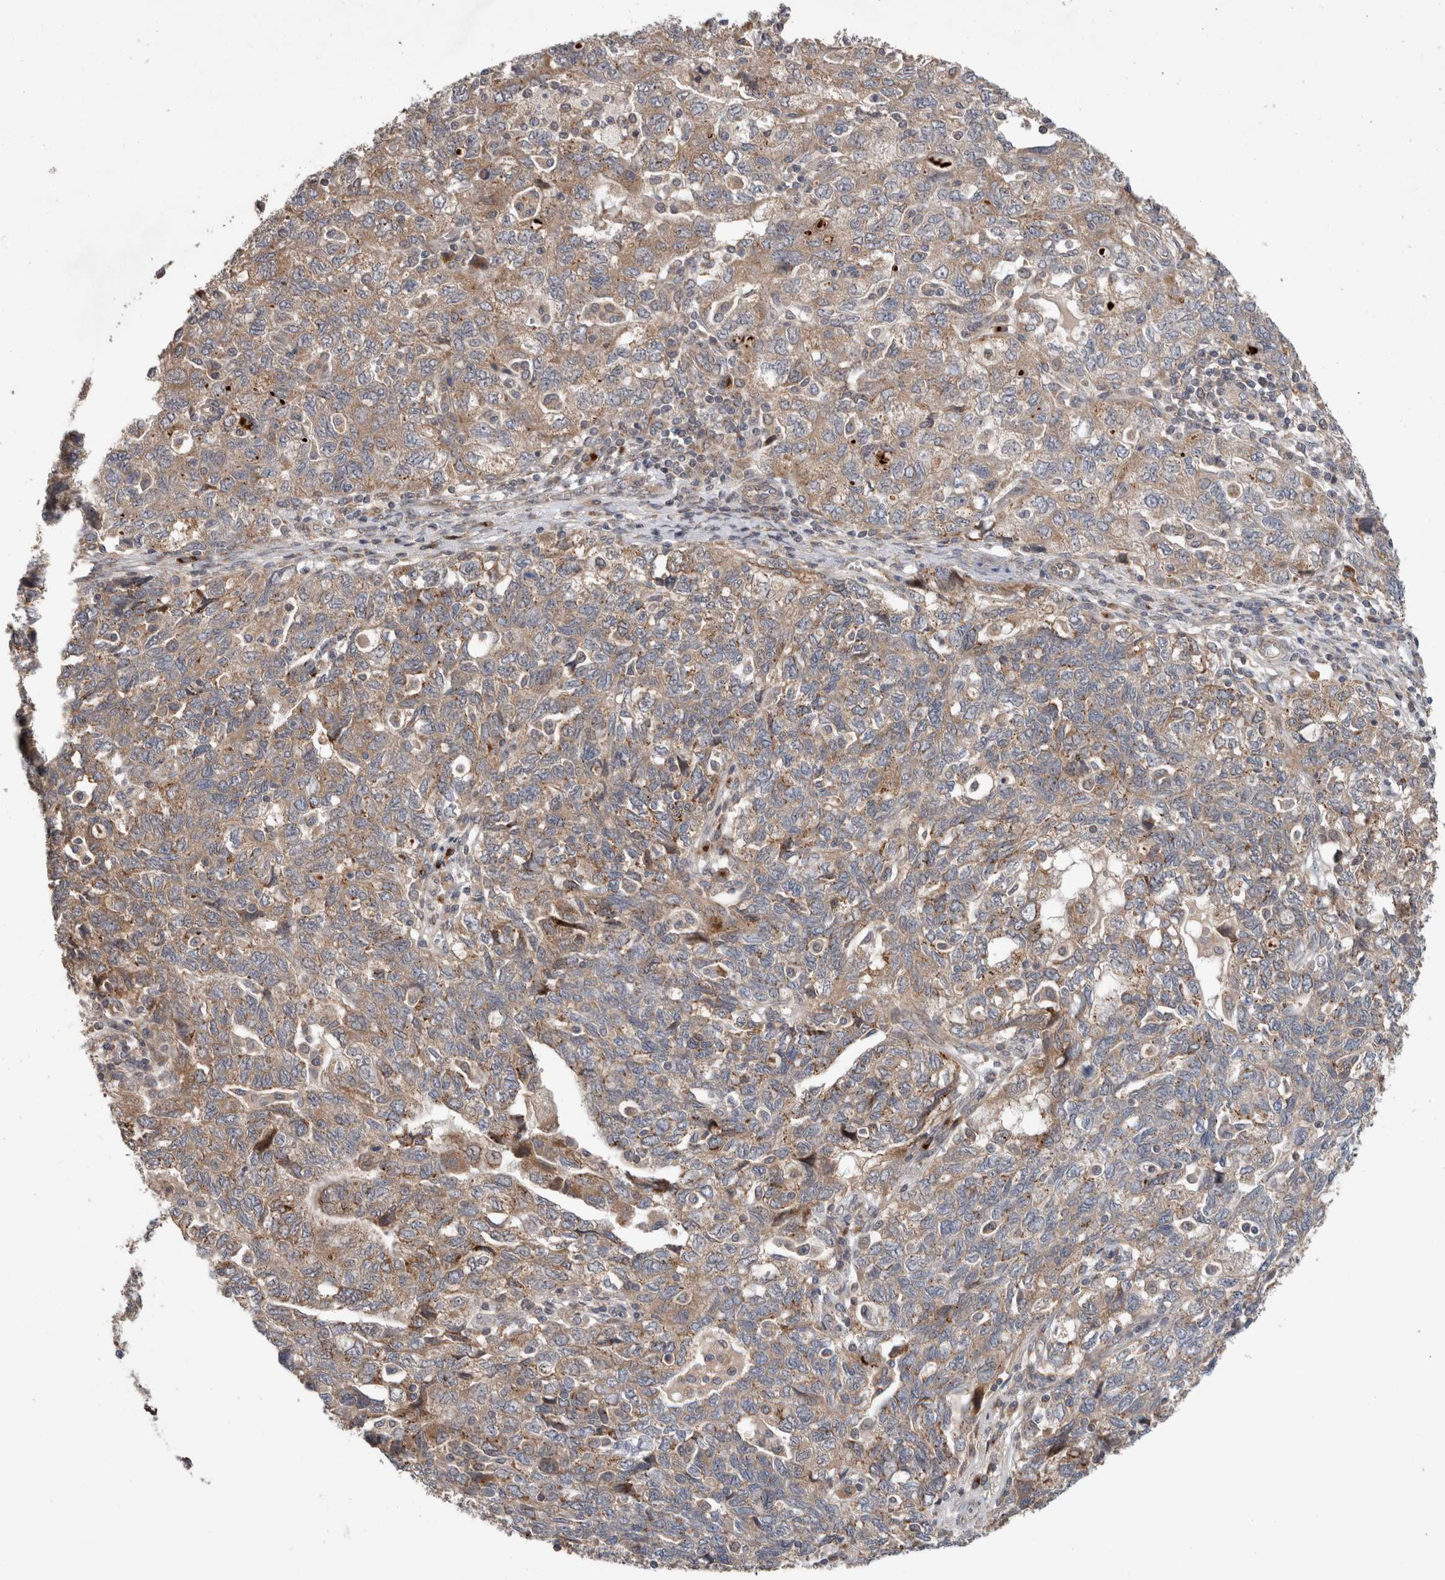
{"staining": {"intensity": "moderate", "quantity": ">75%", "location": "cytoplasmic/membranous"}, "tissue": "ovarian cancer", "cell_type": "Tumor cells", "image_type": "cancer", "snomed": [{"axis": "morphology", "description": "Carcinoma, NOS"}, {"axis": "morphology", "description": "Cystadenocarcinoma, serous, NOS"}, {"axis": "topography", "description": "Ovary"}], "caption": "Tumor cells reveal moderate cytoplasmic/membranous expression in about >75% of cells in serous cystadenocarcinoma (ovarian).", "gene": "TRIM5", "patient": {"sex": "female", "age": 69}}